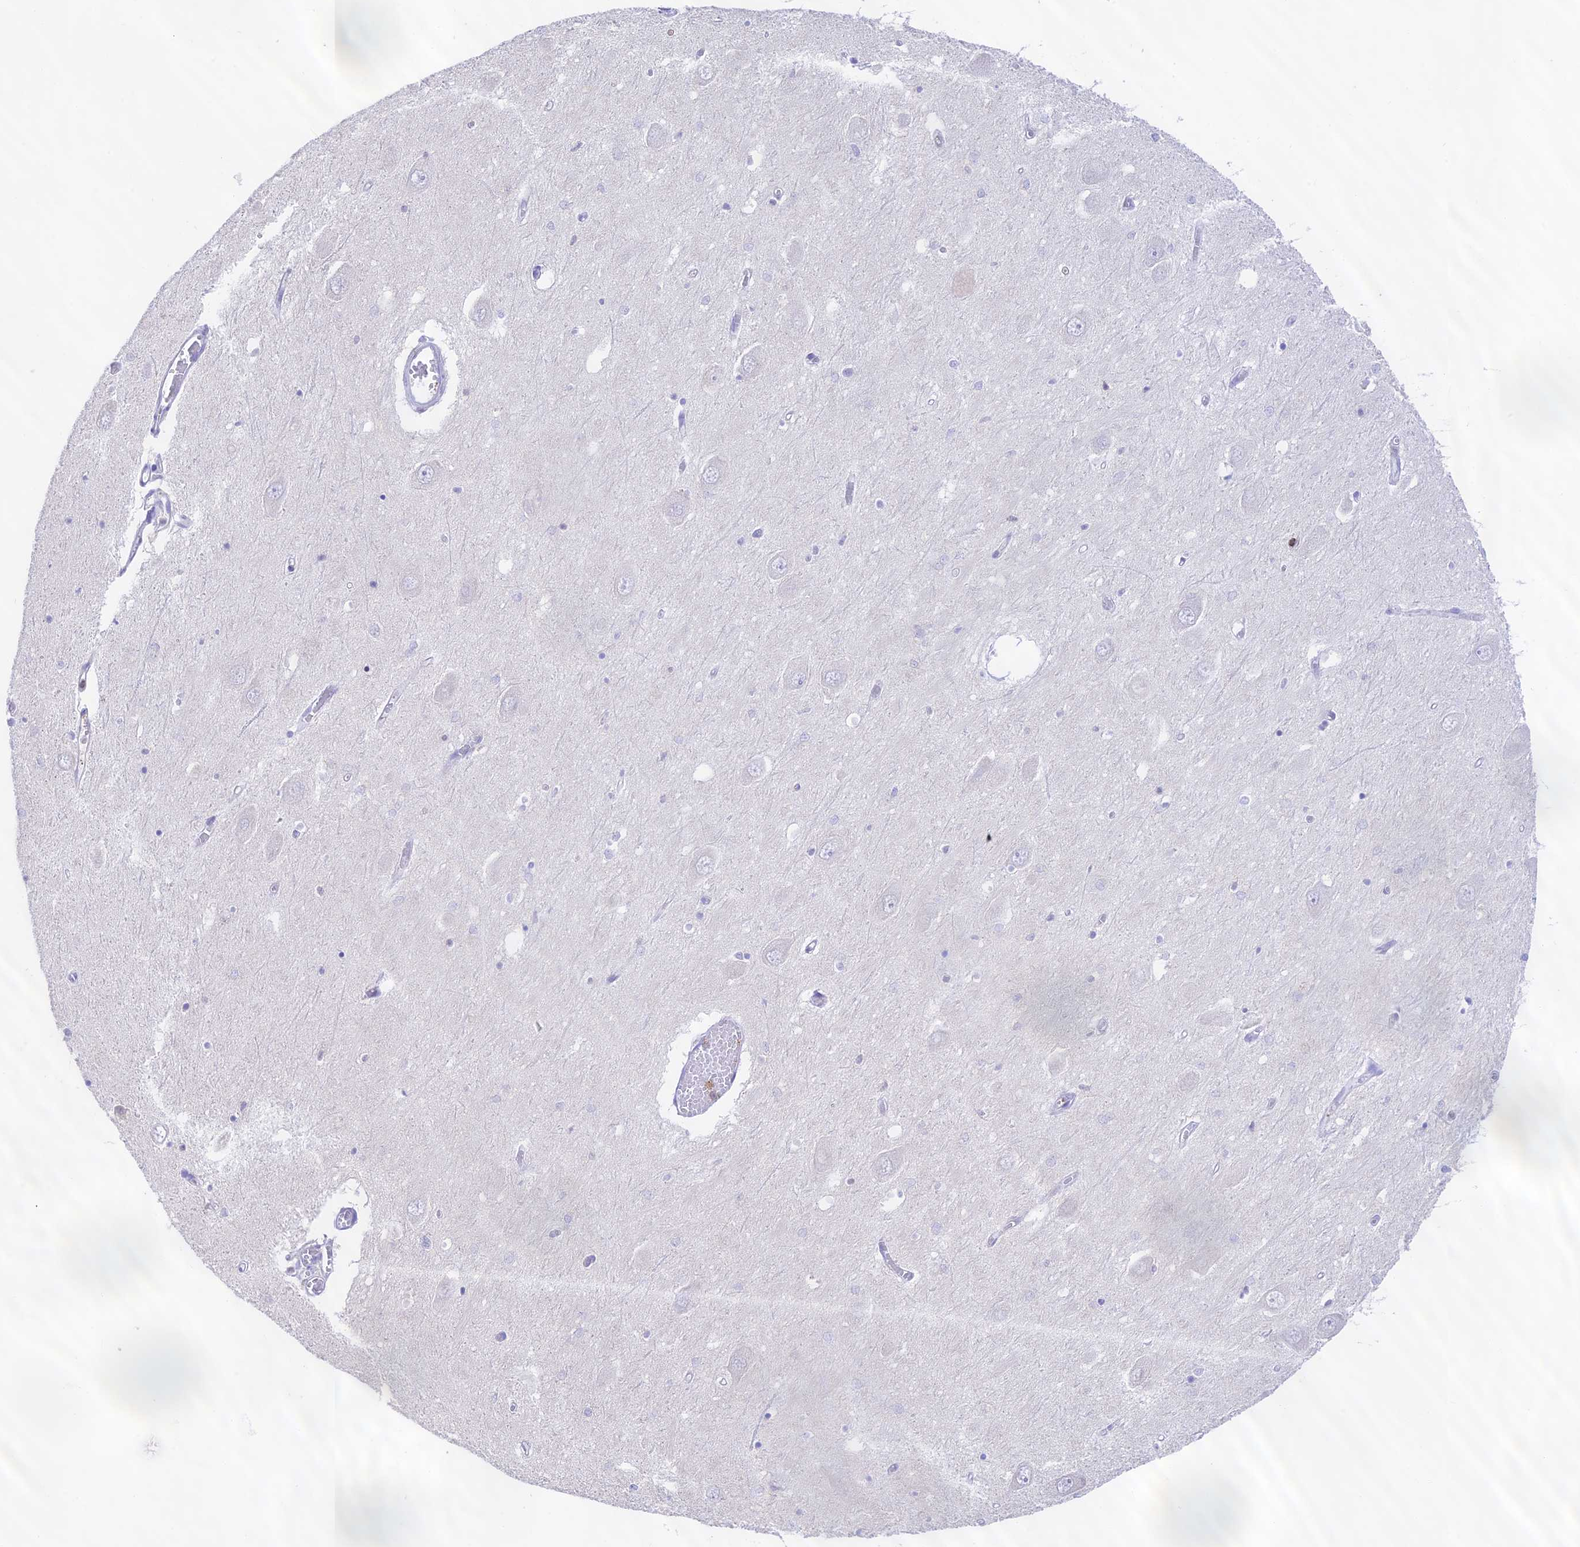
{"staining": {"intensity": "negative", "quantity": "none", "location": "none"}, "tissue": "hippocampus", "cell_type": "Glial cells", "image_type": "normal", "snomed": [{"axis": "morphology", "description": "Normal tissue, NOS"}, {"axis": "topography", "description": "Hippocampus"}], "caption": "Hippocampus was stained to show a protein in brown. There is no significant positivity in glial cells. (Immunohistochemistry (ihc), brightfield microscopy, high magnification).", "gene": "DENND1C", "patient": {"sex": "male", "age": 70}}